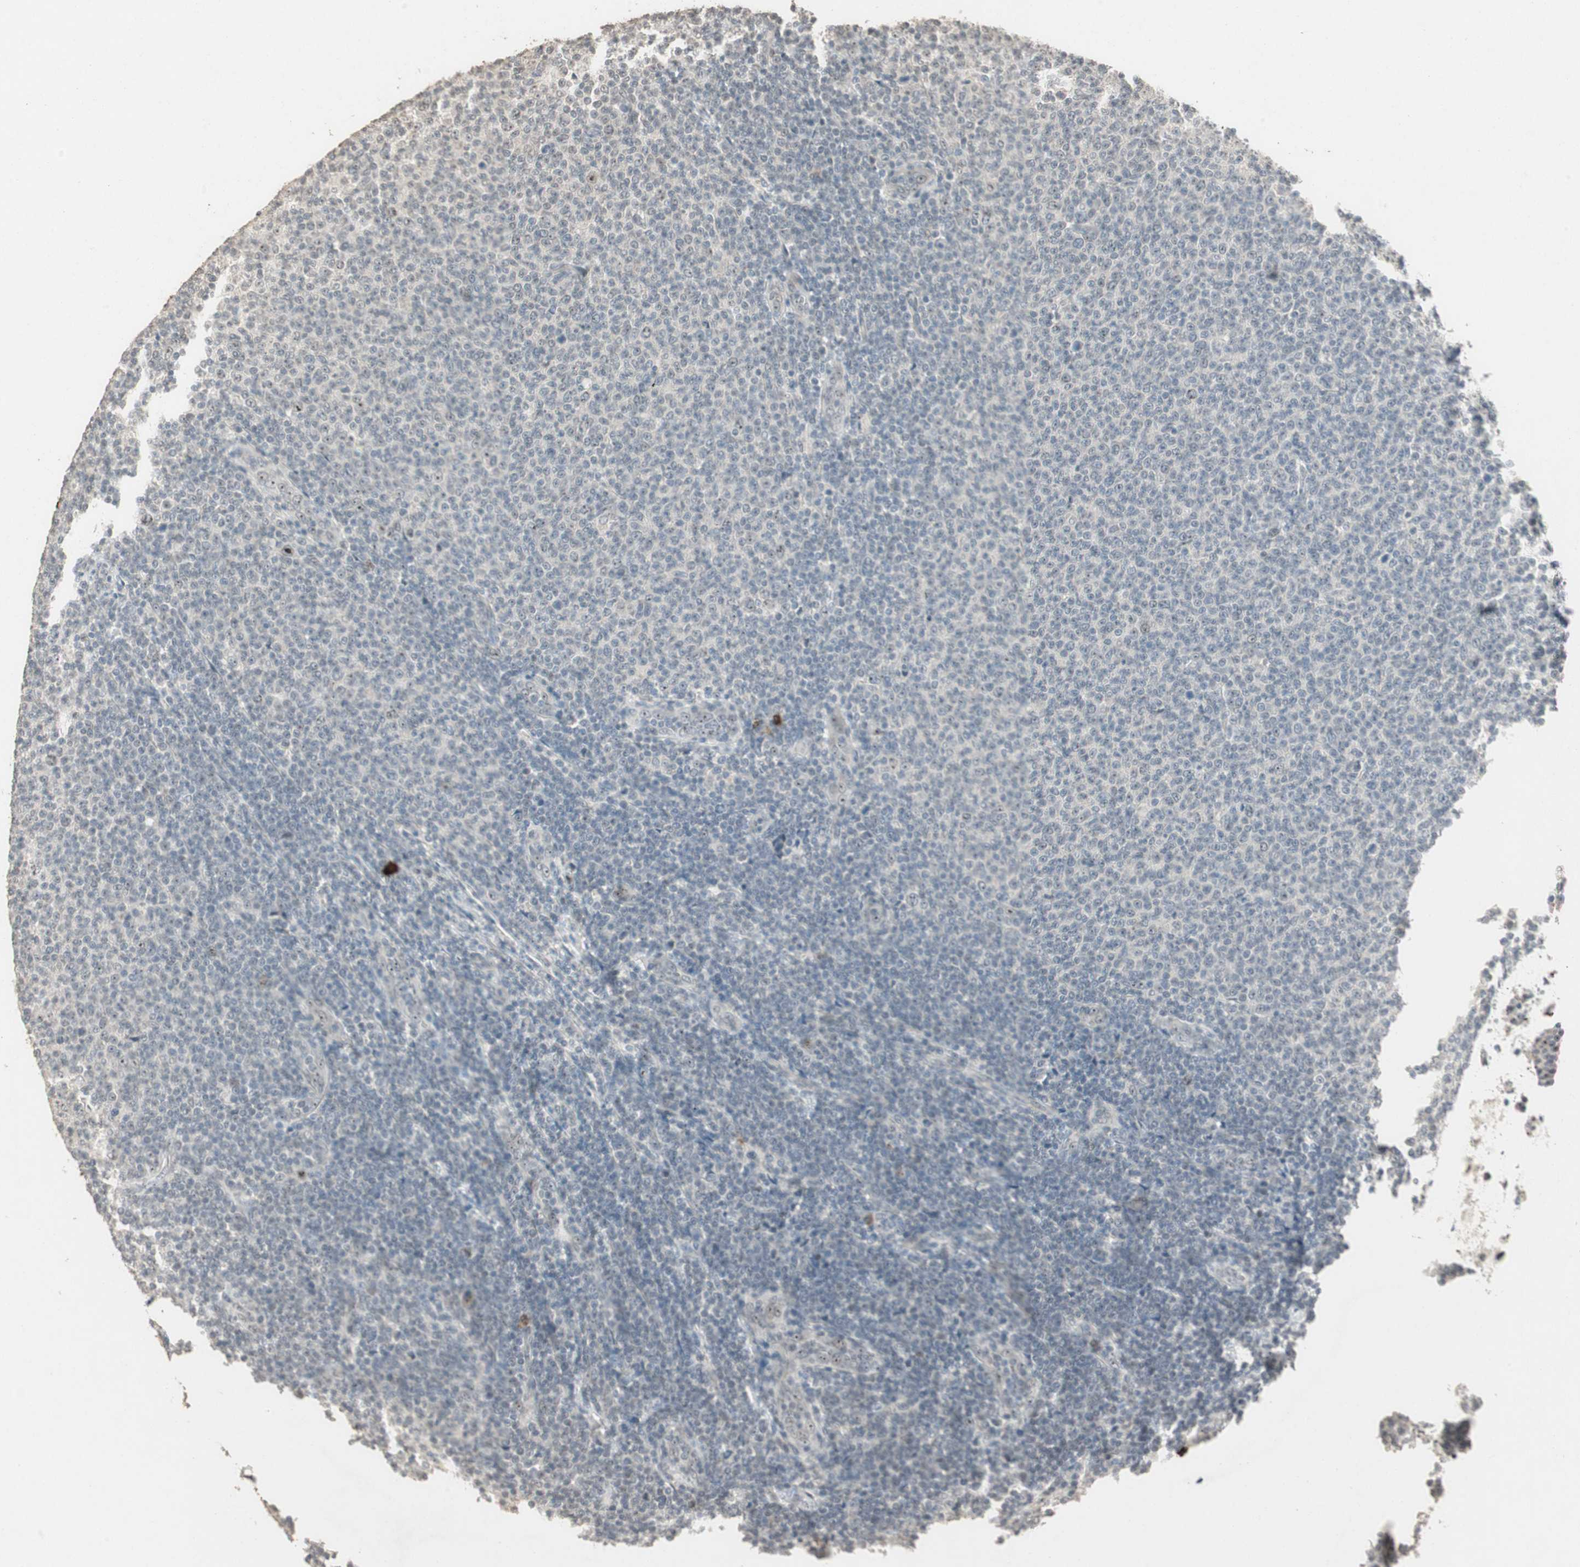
{"staining": {"intensity": "negative", "quantity": "none", "location": "none"}, "tissue": "lymphoma", "cell_type": "Tumor cells", "image_type": "cancer", "snomed": [{"axis": "morphology", "description": "Malignant lymphoma, non-Hodgkin's type, Low grade"}, {"axis": "topography", "description": "Lymph node"}], "caption": "High magnification brightfield microscopy of lymphoma stained with DAB (brown) and counterstained with hematoxylin (blue): tumor cells show no significant positivity. The staining is performed using DAB brown chromogen with nuclei counter-stained in using hematoxylin.", "gene": "ETV4", "patient": {"sex": "male", "age": 66}}